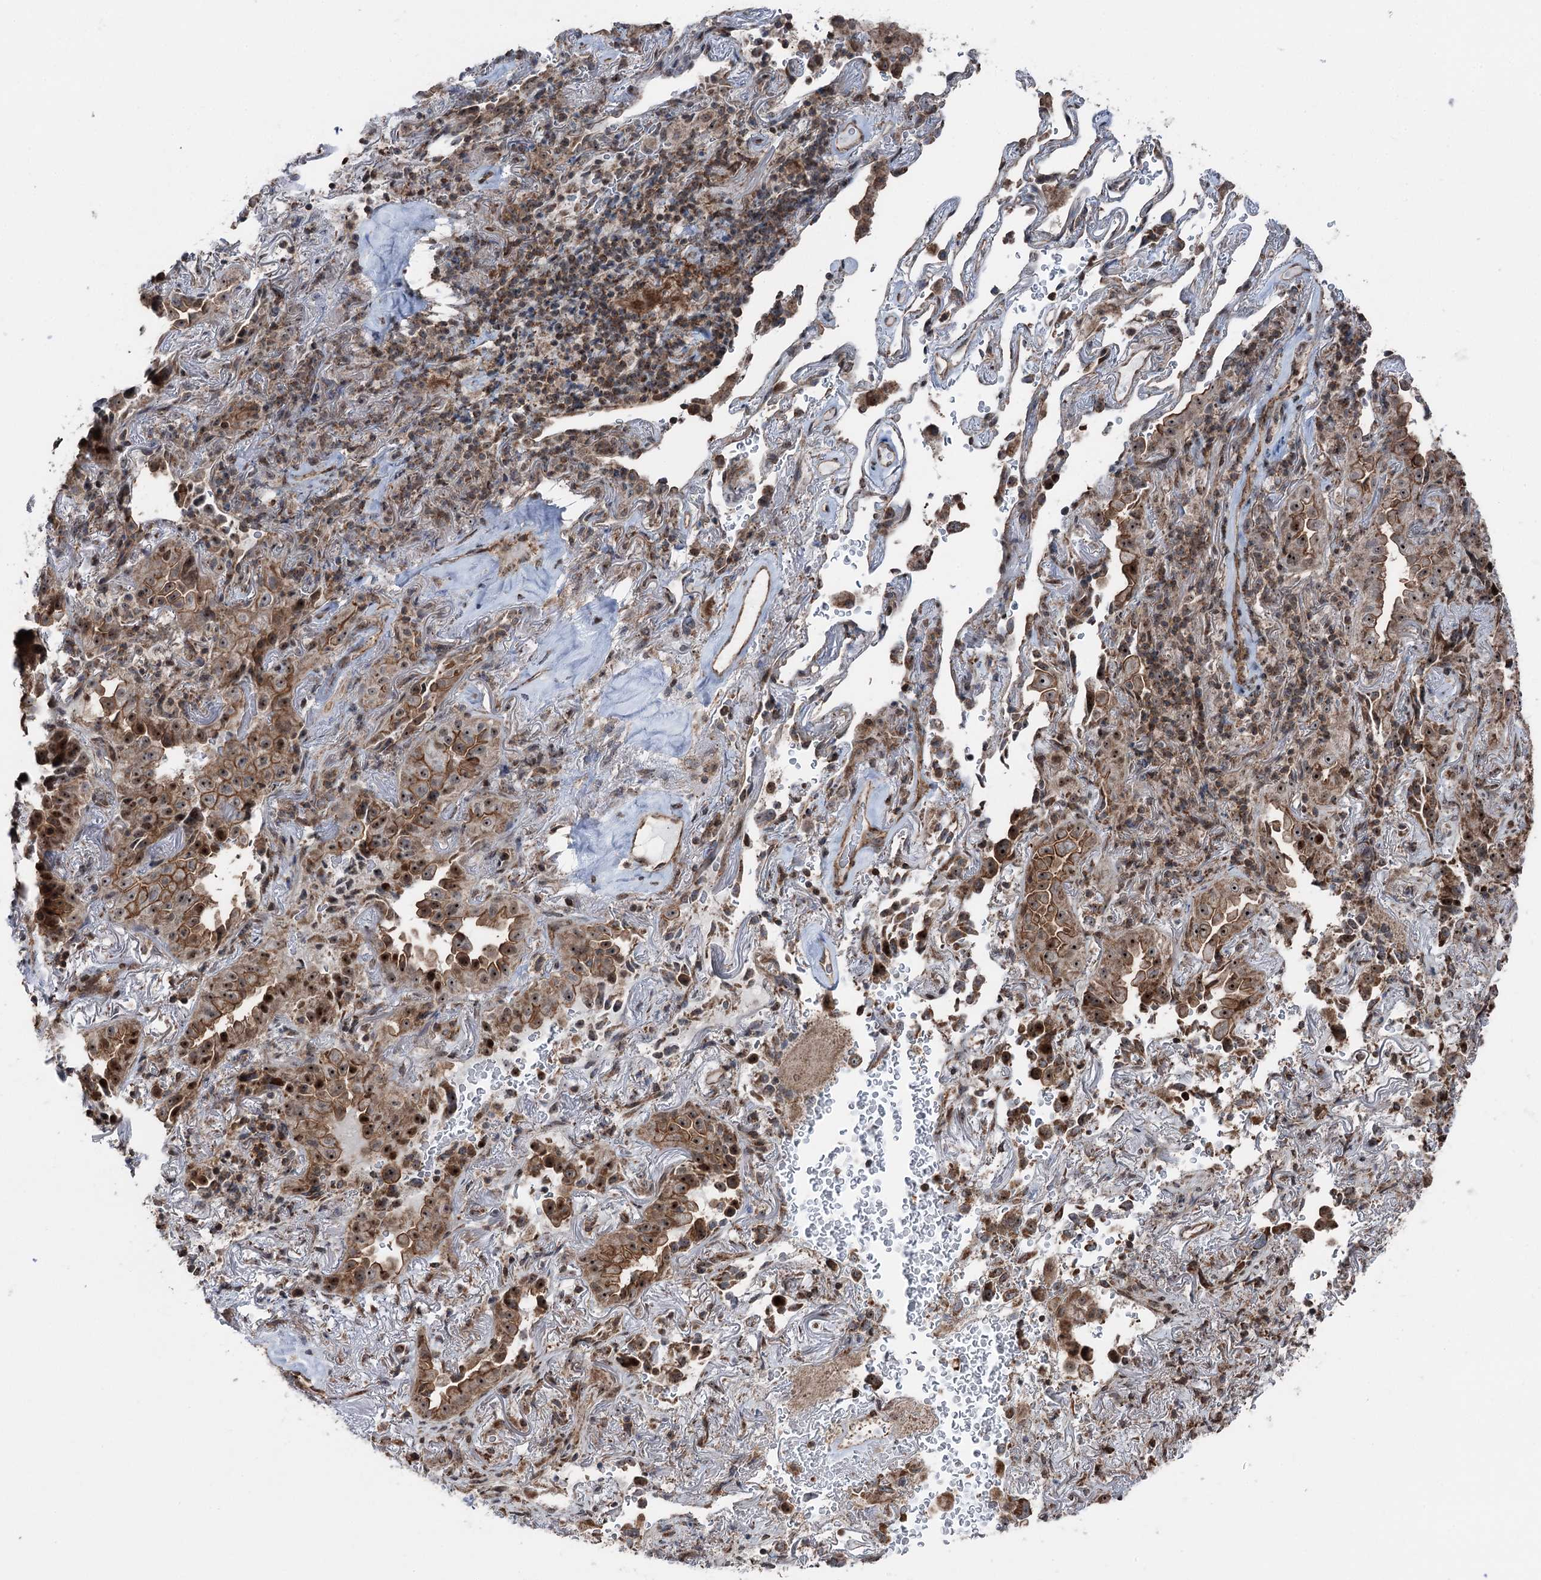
{"staining": {"intensity": "strong", "quantity": ">75%", "location": "cytoplasmic/membranous,nuclear"}, "tissue": "lung cancer", "cell_type": "Tumor cells", "image_type": "cancer", "snomed": [{"axis": "morphology", "description": "Adenocarcinoma, NOS"}, {"axis": "topography", "description": "Lung"}], "caption": "Protein analysis of lung adenocarcinoma tissue demonstrates strong cytoplasmic/membranous and nuclear expression in about >75% of tumor cells.", "gene": "STEEP1", "patient": {"sex": "female", "age": 69}}